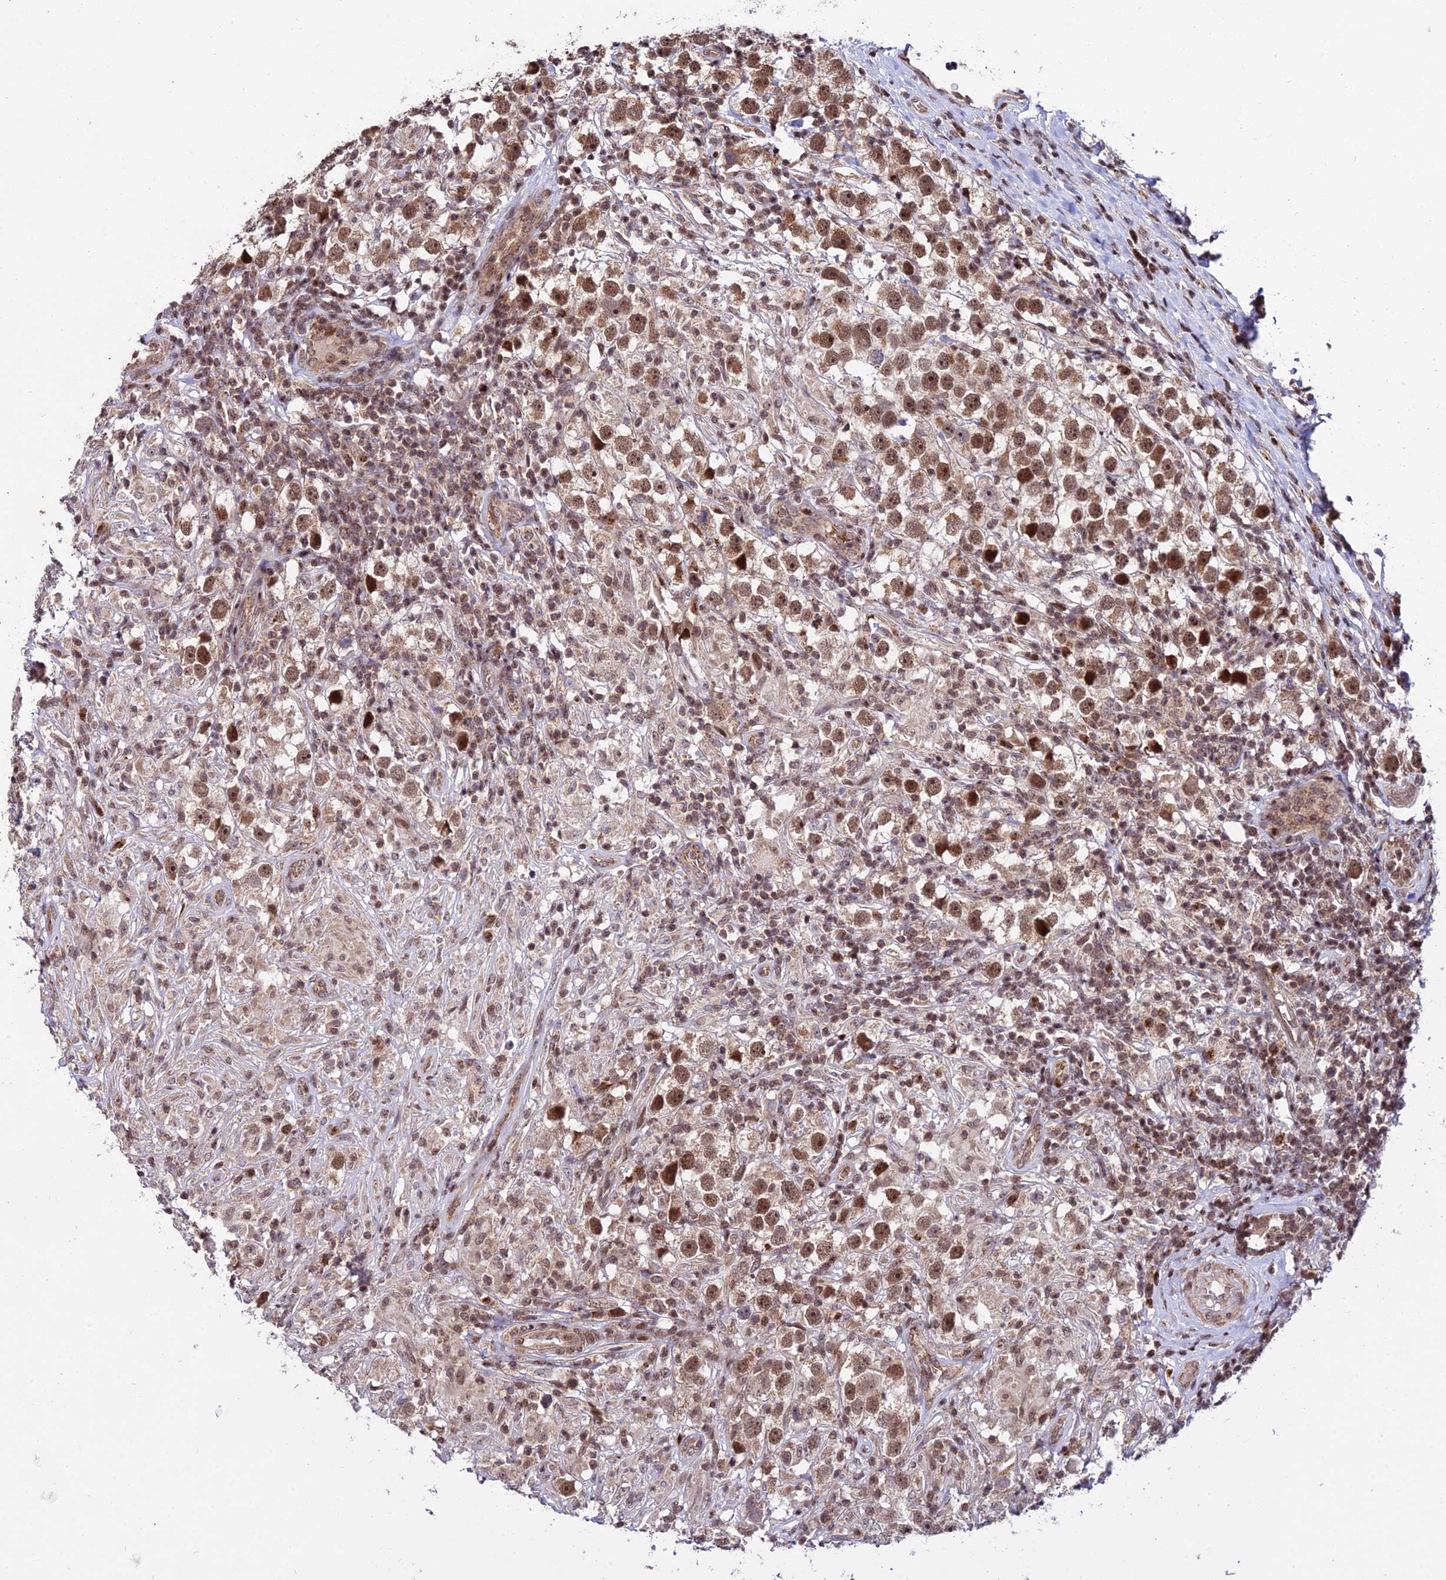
{"staining": {"intensity": "moderate", "quantity": ">75%", "location": "nuclear"}, "tissue": "testis cancer", "cell_type": "Tumor cells", "image_type": "cancer", "snomed": [{"axis": "morphology", "description": "Seminoma, NOS"}, {"axis": "topography", "description": "Testis"}], "caption": "This is an image of immunohistochemistry (IHC) staining of testis seminoma, which shows moderate expression in the nuclear of tumor cells.", "gene": "CIB3", "patient": {"sex": "male", "age": 49}}